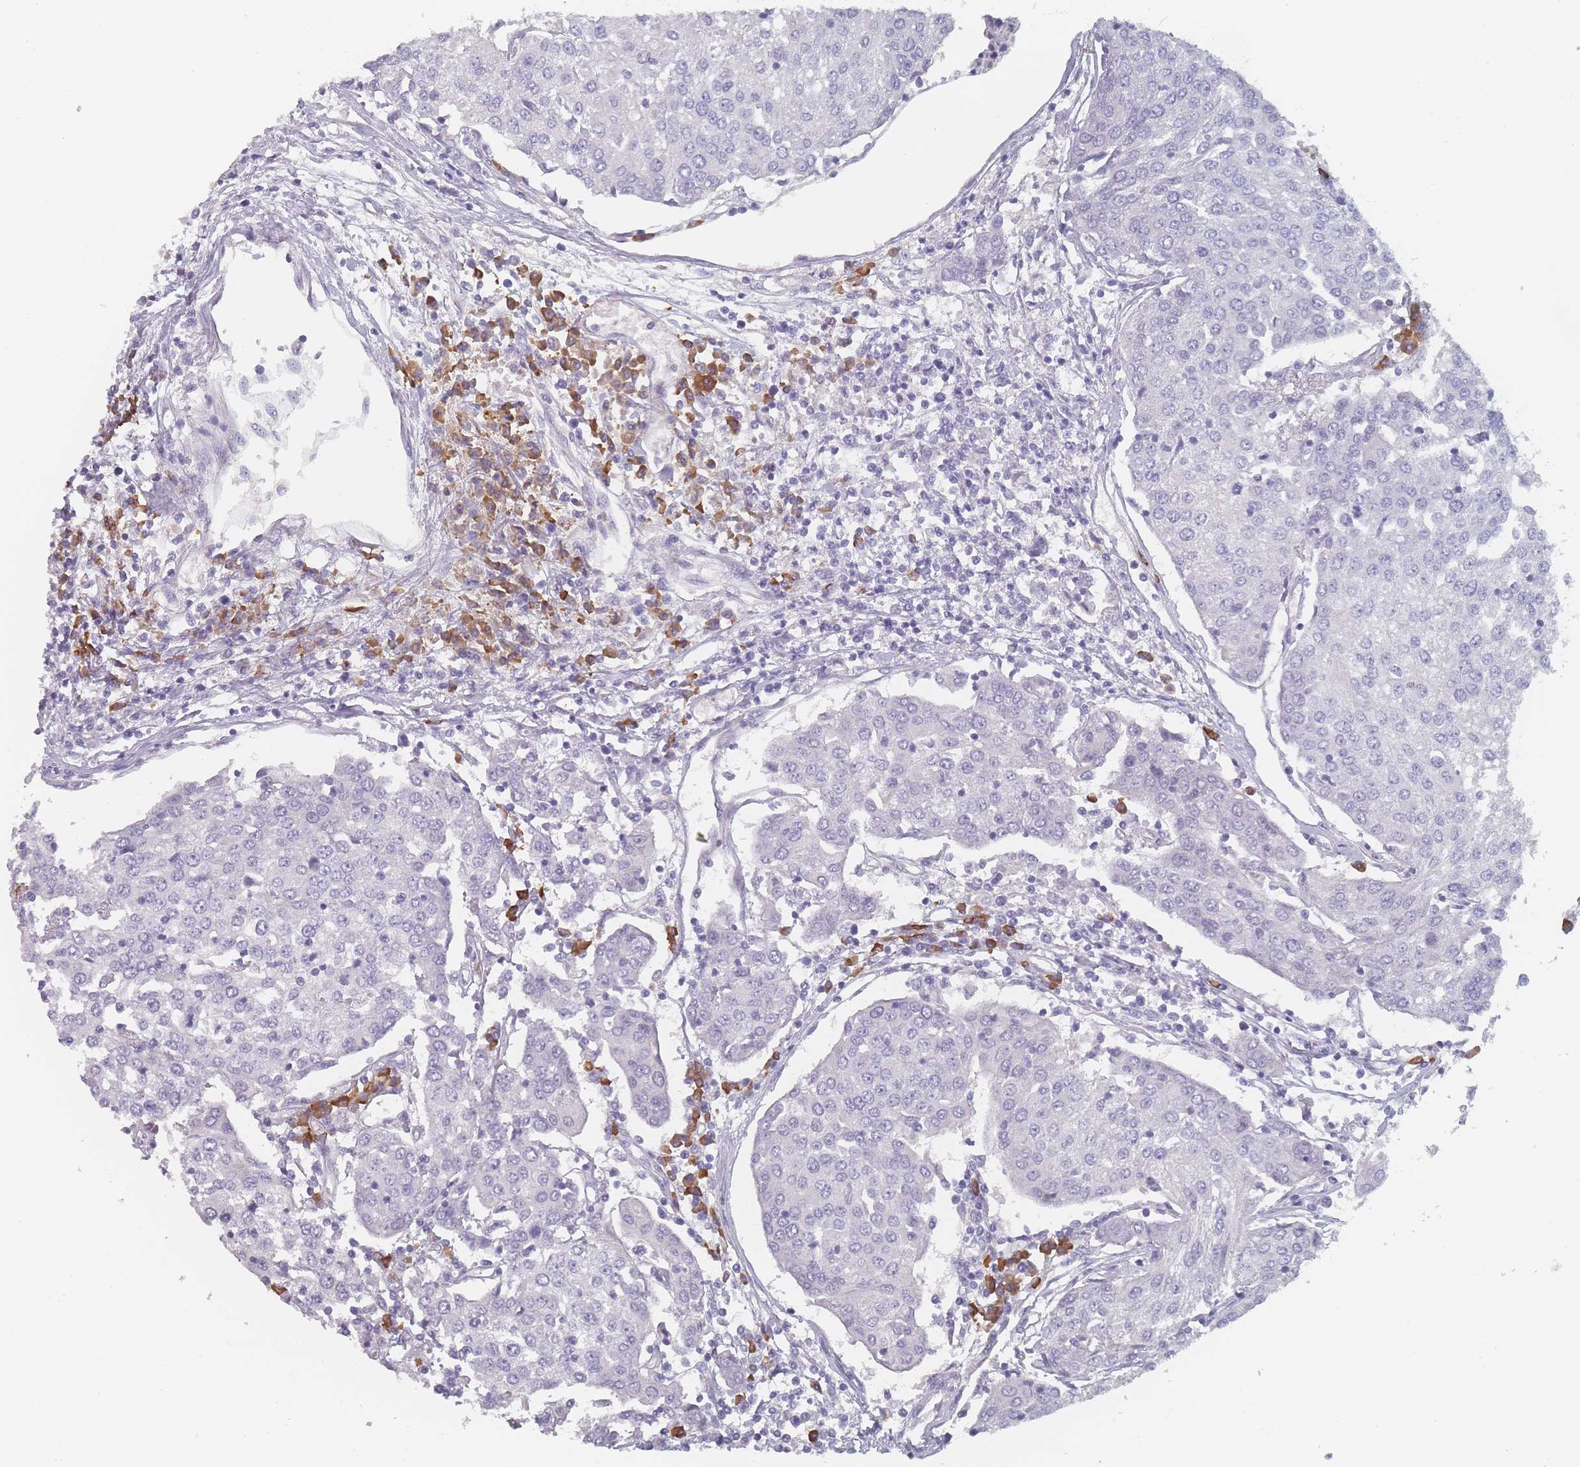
{"staining": {"intensity": "negative", "quantity": "none", "location": "none"}, "tissue": "urothelial cancer", "cell_type": "Tumor cells", "image_type": "cancer", "snomed": [{"axis": "morphology", "description": "Urothelial carcinoma, High grade"}, {"axis": "topography", "description": "Urinary bladder"}], "caption": "The IHC histopathology image has no significant expression in tumor cells of urothelial cancer tissue. The staining was performed using DAB (3,3'-diaminobenzidine) to visualize the protein expression in brown, while the nuclei were stained in blue with hematoxylin (Magnification: 20x).", "gene": "SLC35E4", "patient": {"sex": "female", "age": 85}}